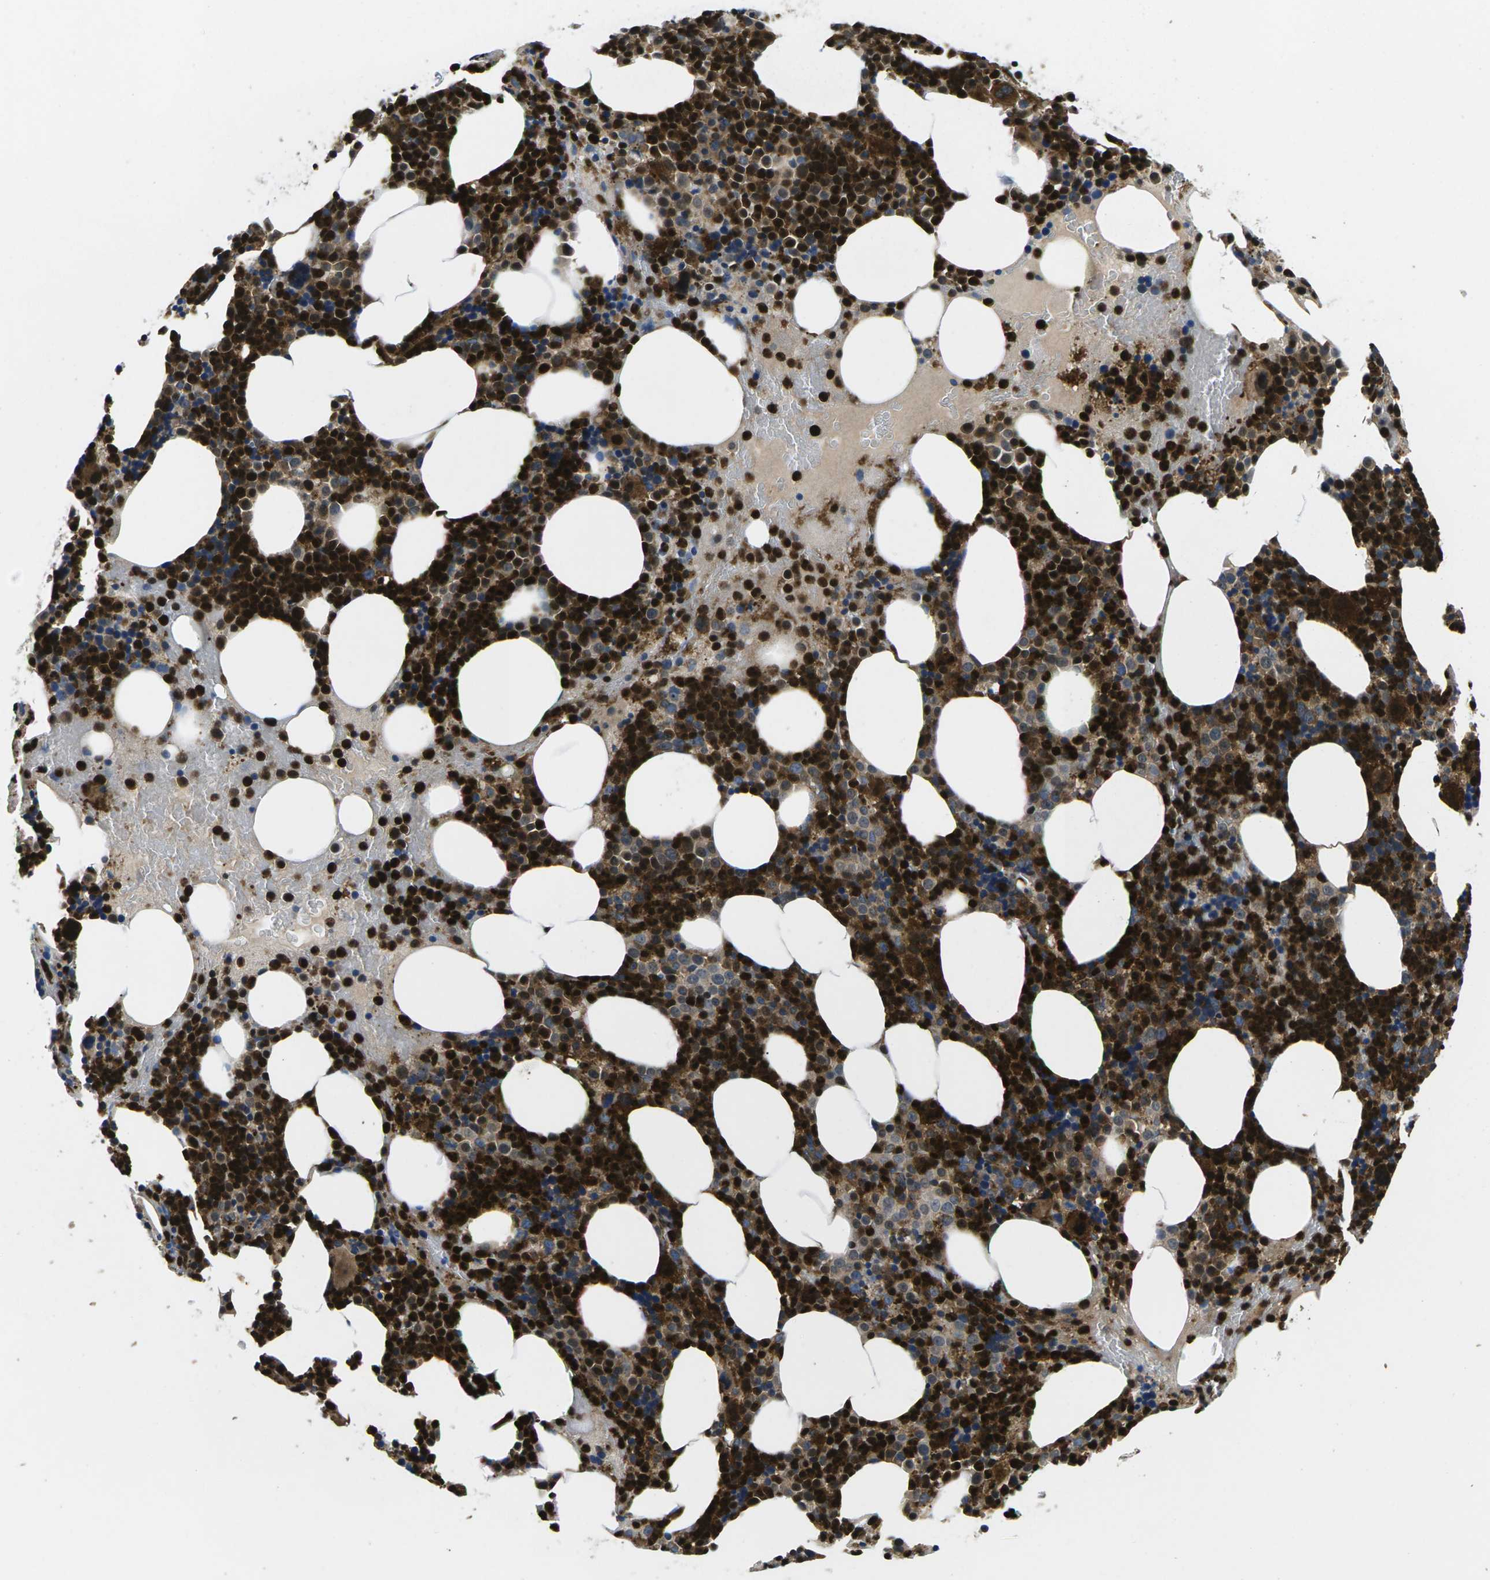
{"staining": {"intensity": "strong", "quantity": ">75%", "location": "cytoplasmic/membranous"}, "tissue": "bone marrow", "cell_type": "Hematopoietic cells", "image_type": "normal", "snomed": [{"axis": "morphology", "description": "Normal tissue, NOS"}, {"axis": "morphology", "description": "Inflammation, NOS"}, {"axis": "topography", "description": "Bone marrow"}], "caption": "Brown immunohistochemical staining in normal human bone marrow reveals strong cytoplasmic/membranous positivity in approximately >75% of hematopoietic cells.", "gene": "PLCE1", "patient": {"sex": "male", "age": 73}}